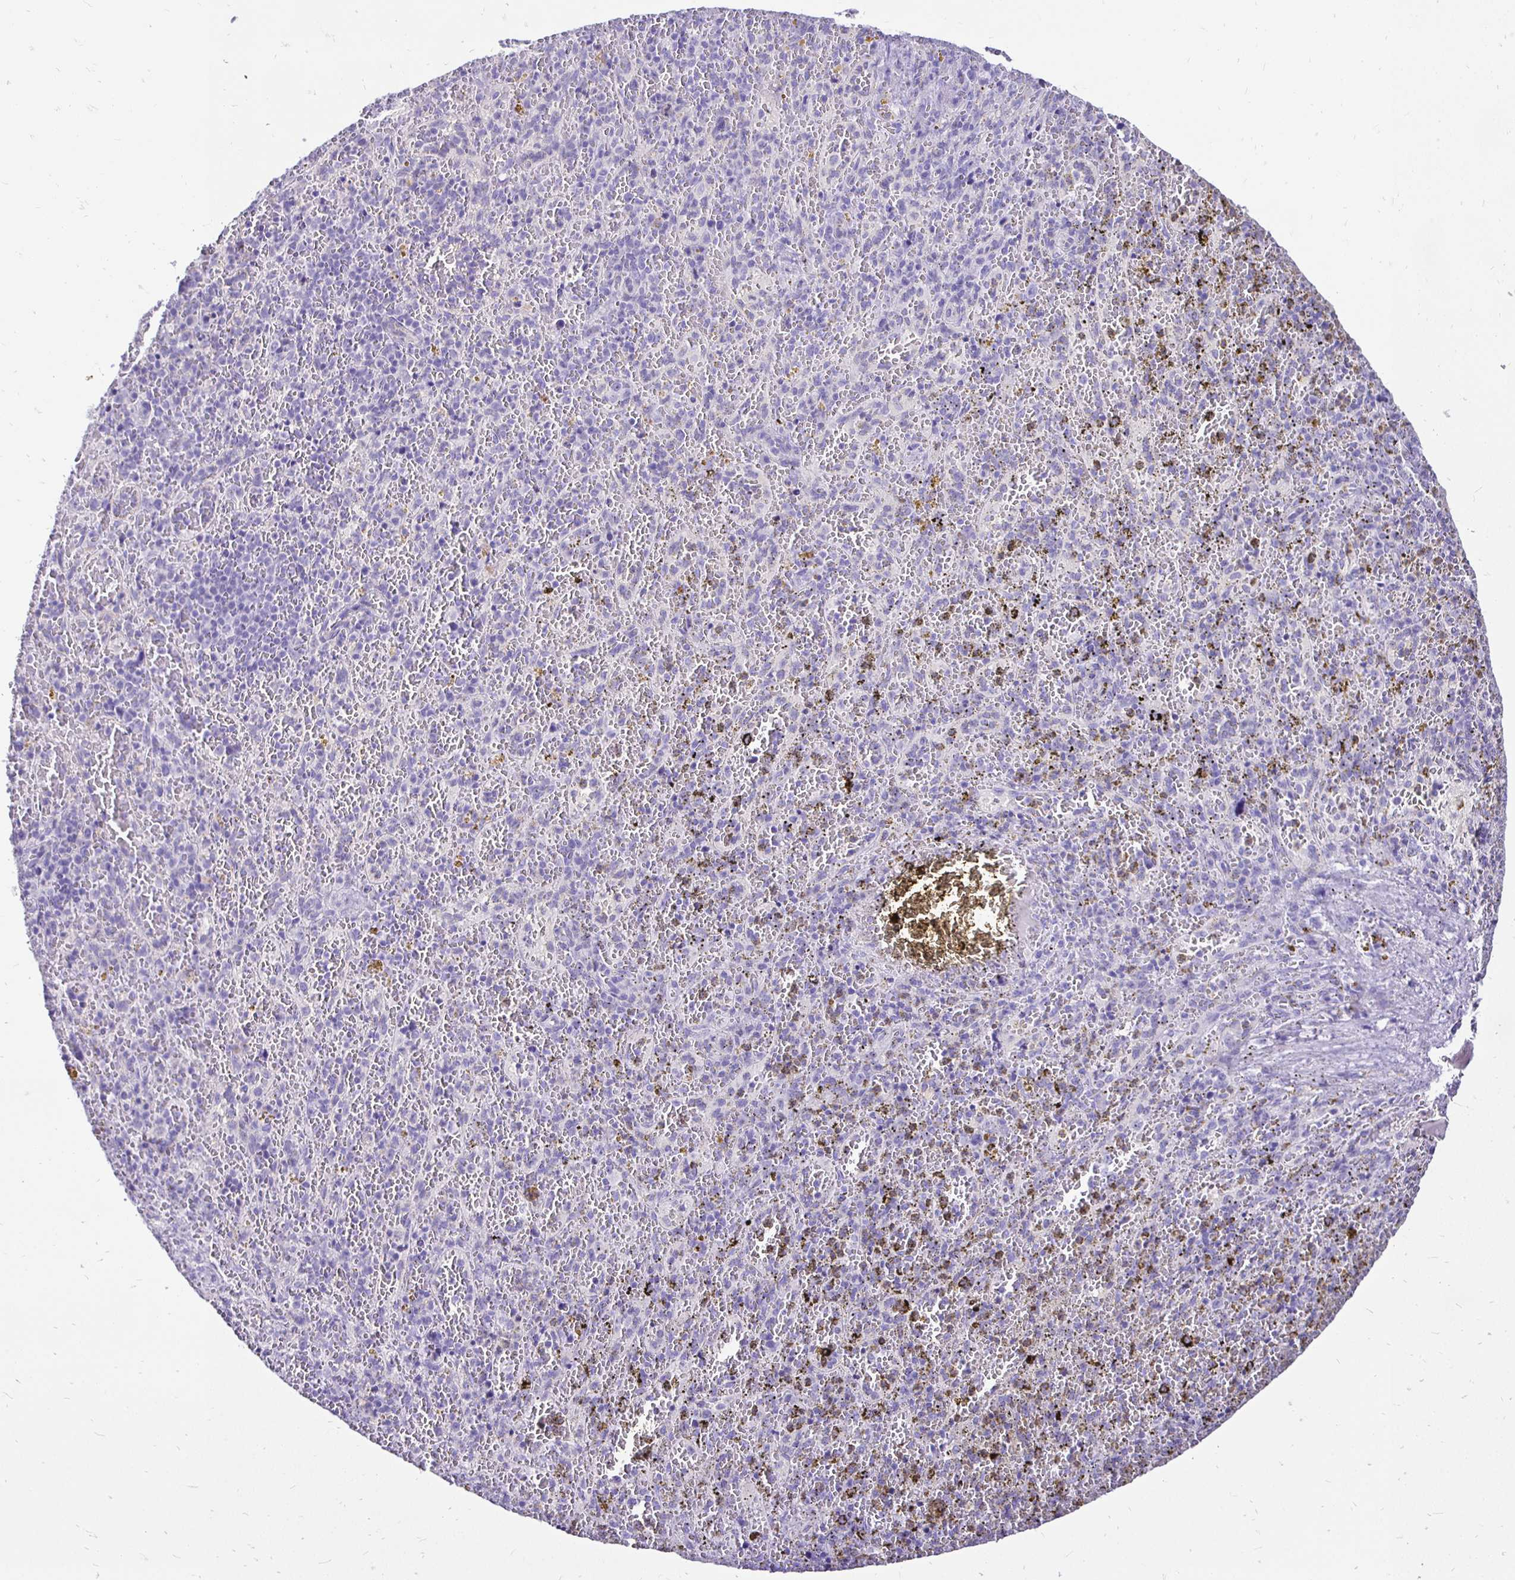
{"staining": {"intensity": "negative", "quantity": "none", "location": "none"}, "tissue": "spleen", "cell_type": "Cells in red pulp", "image_type": "normal", "snomed": [{"axis": "morphology", "description": "Normal tissue, NOS"}, {"axis": "topography", "description": "Spleen"}], "caption": "High magnification brightfield microscopy of unremarkable spleen stained with DAB (brown) and counterstained with hematoxylin (blue): cells in red pulp show no significant expression. (DAB immunohistochemistry (IHC), high magnification).", "gene": "TAF1D", "patient": {"sex": "female", "age": 50}}